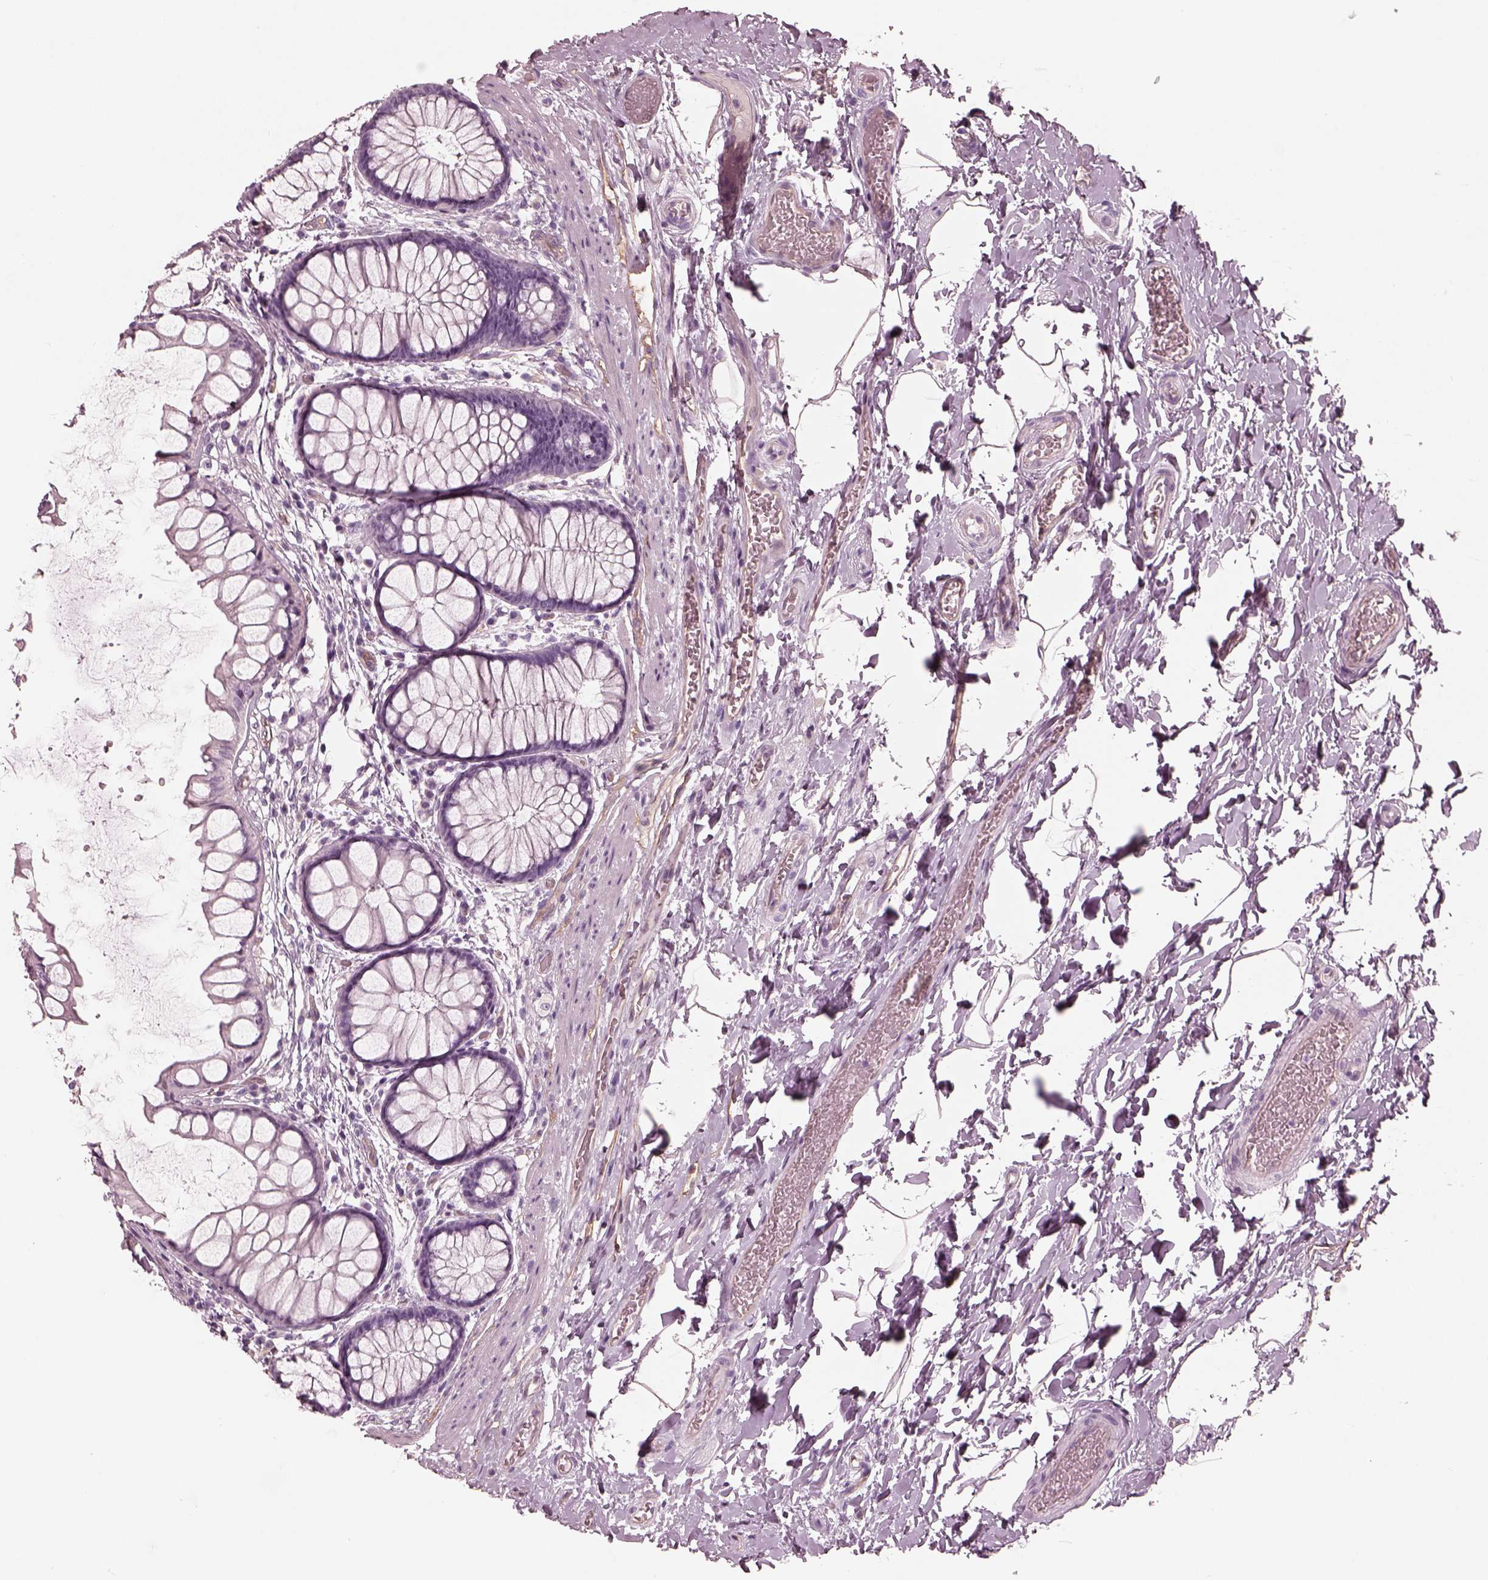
{"staining": {"intensity": "negative", "quantity": "none", "location": "none"}, "tissue": "rectum", "cell_type": "Glandular cells", "image_type": "normal", "snomed": [{"axis": "morphology", "description": "Normal tissue, NOS"}, {"axis": "topography", "description": "Rectum"}], "caption": "A high-resolution micrograph shows immunohistochemistry (IHC) staining of unremarkable rectum, which reveals no significant staining in glandular cells. (DAB immunohistochemistry, high magnification).", "gene": "EIF4E1B", "patient": {"sex": "female", "age": 62}}